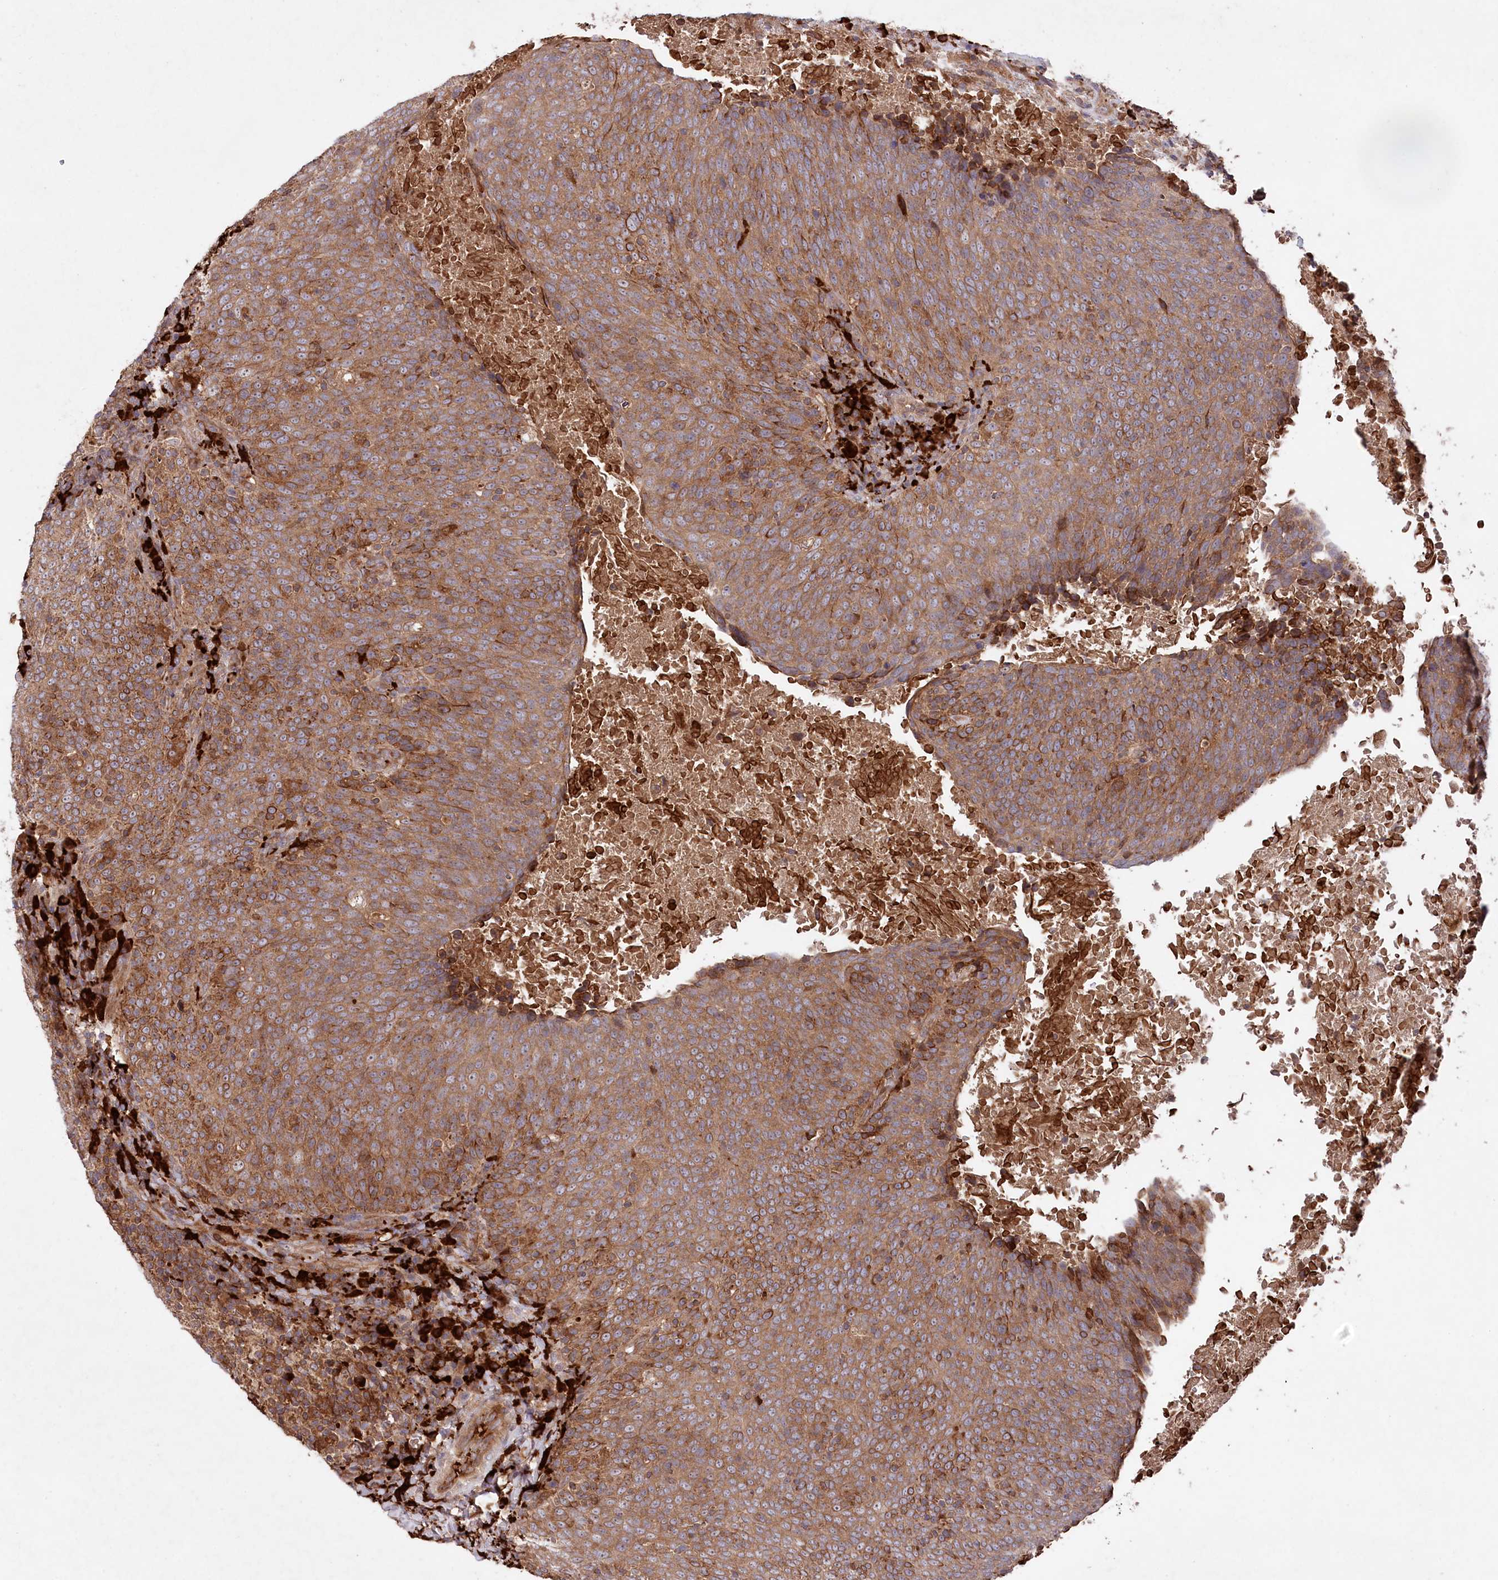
{"staining": {"intensity": "moderate", "quantity": ">75%", "location": "cytoplasmic/membranous"}, "tissue": "head and neck cancer", "cell_type": "Tumor cells", "image_type": "cancer", "snomed": [{"axis": "morphology", "description": "Squamous cell carcinoma, NOS"}, {"axis": "morphology", "description": "Squamous cell carcinoma, metastatic, NOS"}, {"axis": "topography", "description": "Lymph node"}, {"axis": "topography", "description": "Head-Neck"}], "caption": "Protein analysis of head and neck cancer tissue shows moderate cytoplasmic/membranous staining in about >75% of tumor cells. Nuclei are stained in blue.", "gene": "PPP1R21", "patient": {"sex": "male", "age": 62}}